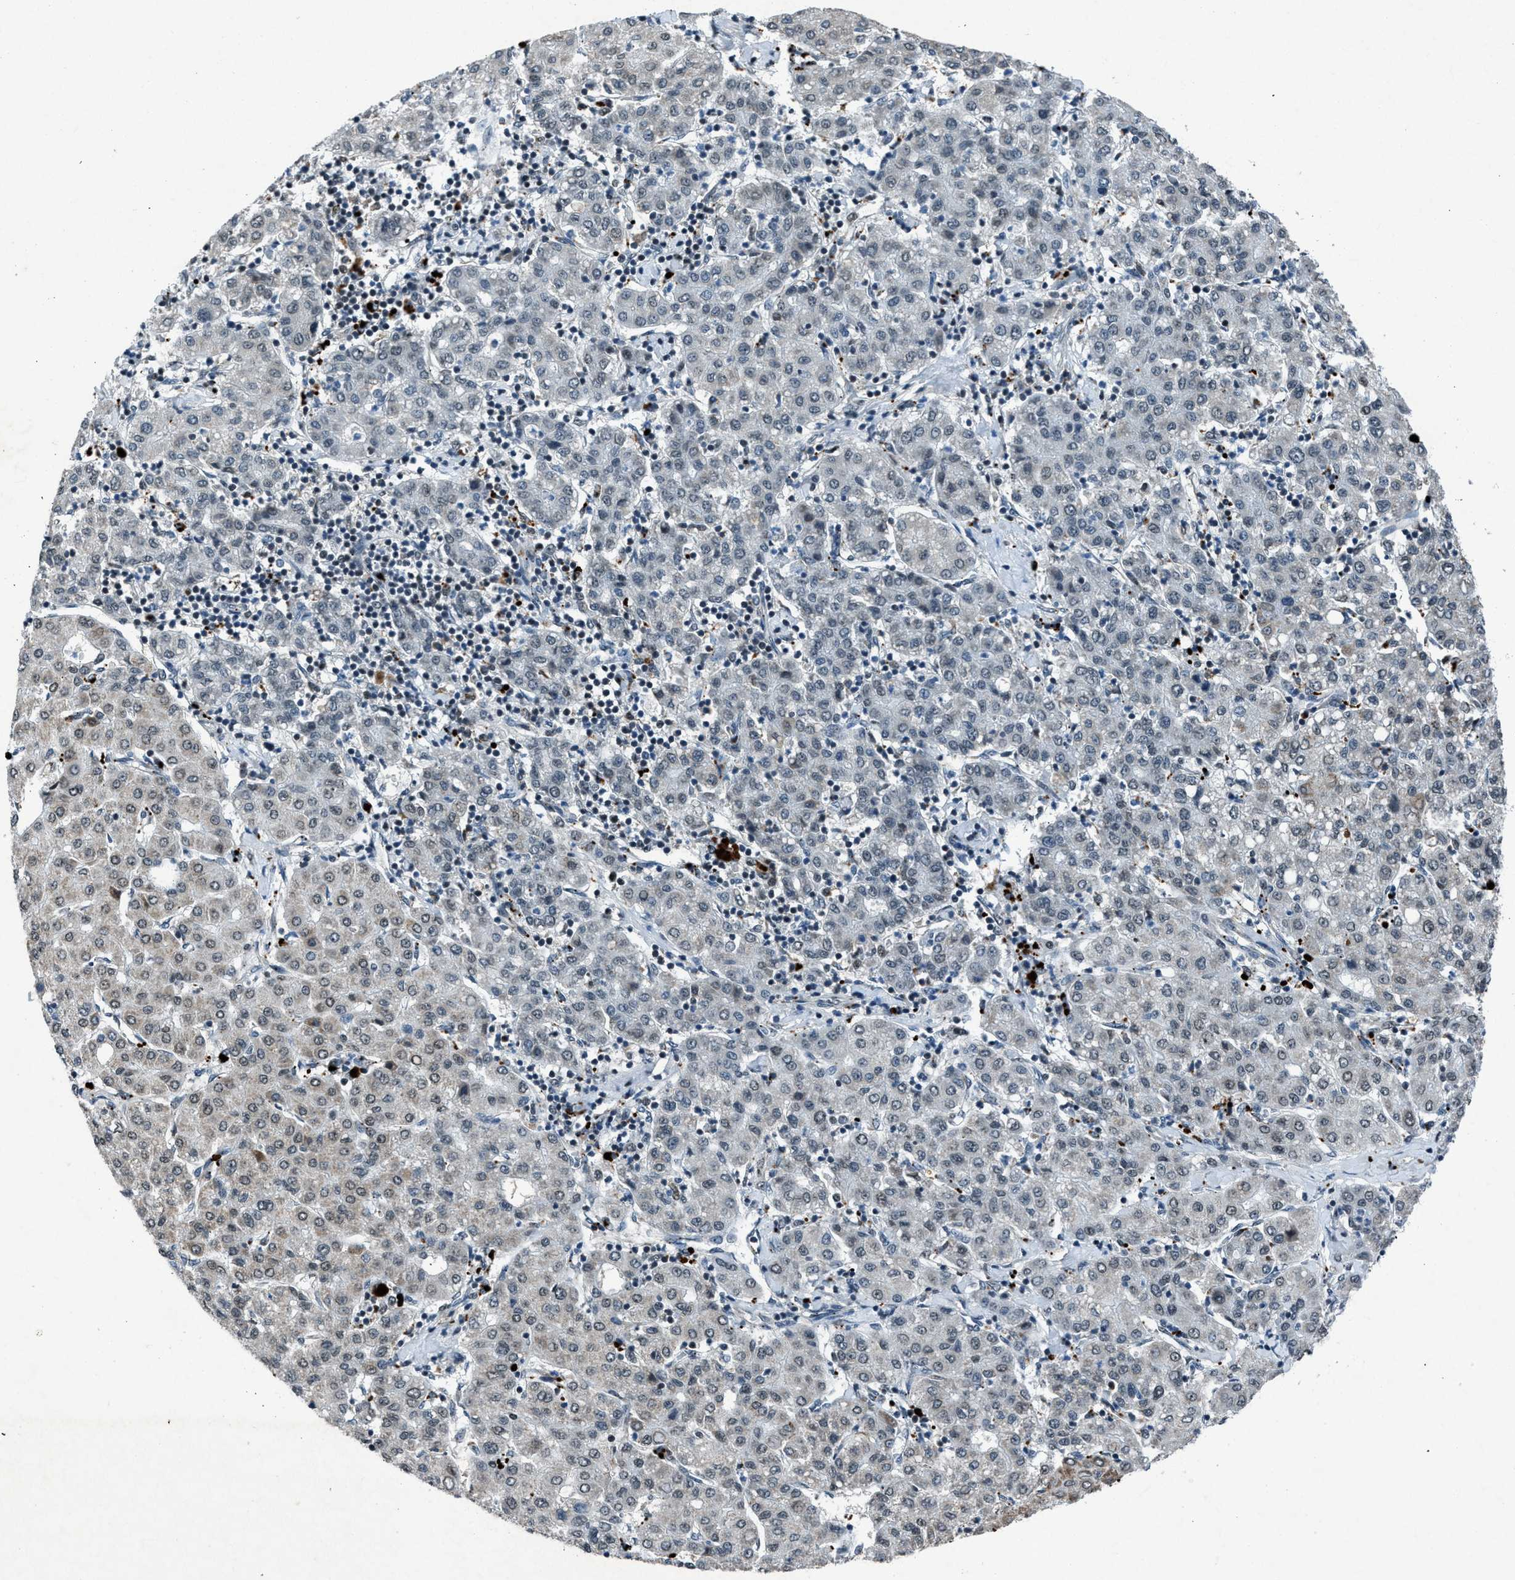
{"staining": {"intensity": "weak", "quantity": "<25%", "location": "nuclear"}, "tissue": "liver cancer", "cell_type": "Tumor cells", "image_type": "cancer", "snomed": [{"axis": "morphology", "description": "Carcinoma, Hepatocellular, NOS"}, {"axis": "topography", "description": "Liver"}], "caption": "Immunohistochemistry (IHC) image of neoplastic tissue: human hepatocellular carcinoma (liver) stained with DAB displays no significant protein positivity in tumor cells.", "gene": "ADCY1", "patient": {"sex": "male", "age": 65}}